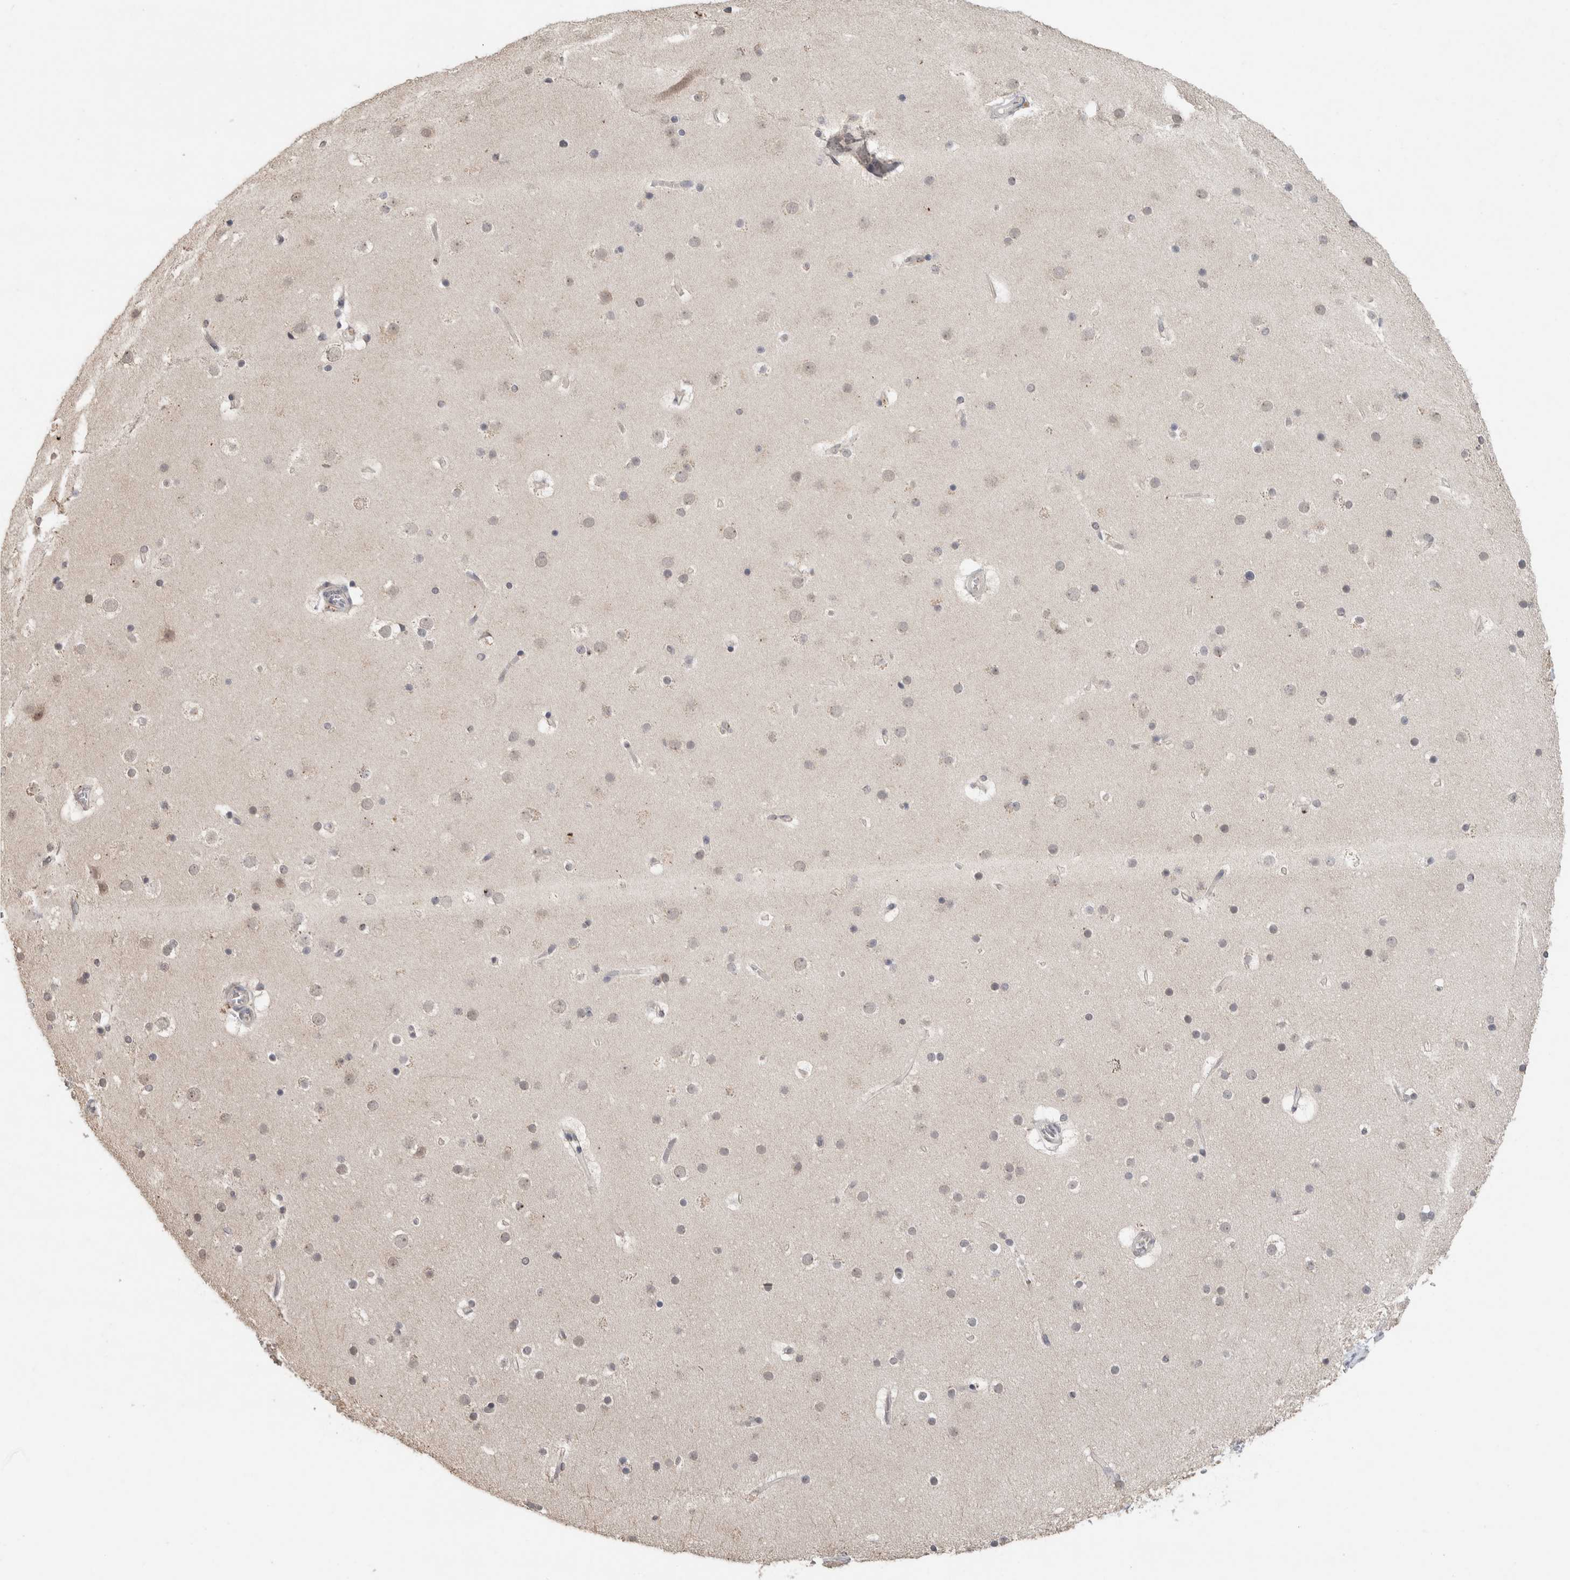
{"staining": {"intensity": "negative", "quantity": "none", "location": "none"}, "tissue": "cerebral cortex", "cell_type": "Endothelial cells", "image_type": "normal", "snomed": [{"axis": "morphology", "description": "Normal tissue, NOS"}, {"axis": "topography", "description": "Cerebral cortex"}], "caption": "IHC micrograph of benign cerebral cortex stained for a protein (brown), which reveals no expression in endothelial cells.", "gene": "TRAT1", "patient": {"sex": "male", "age": 57}}